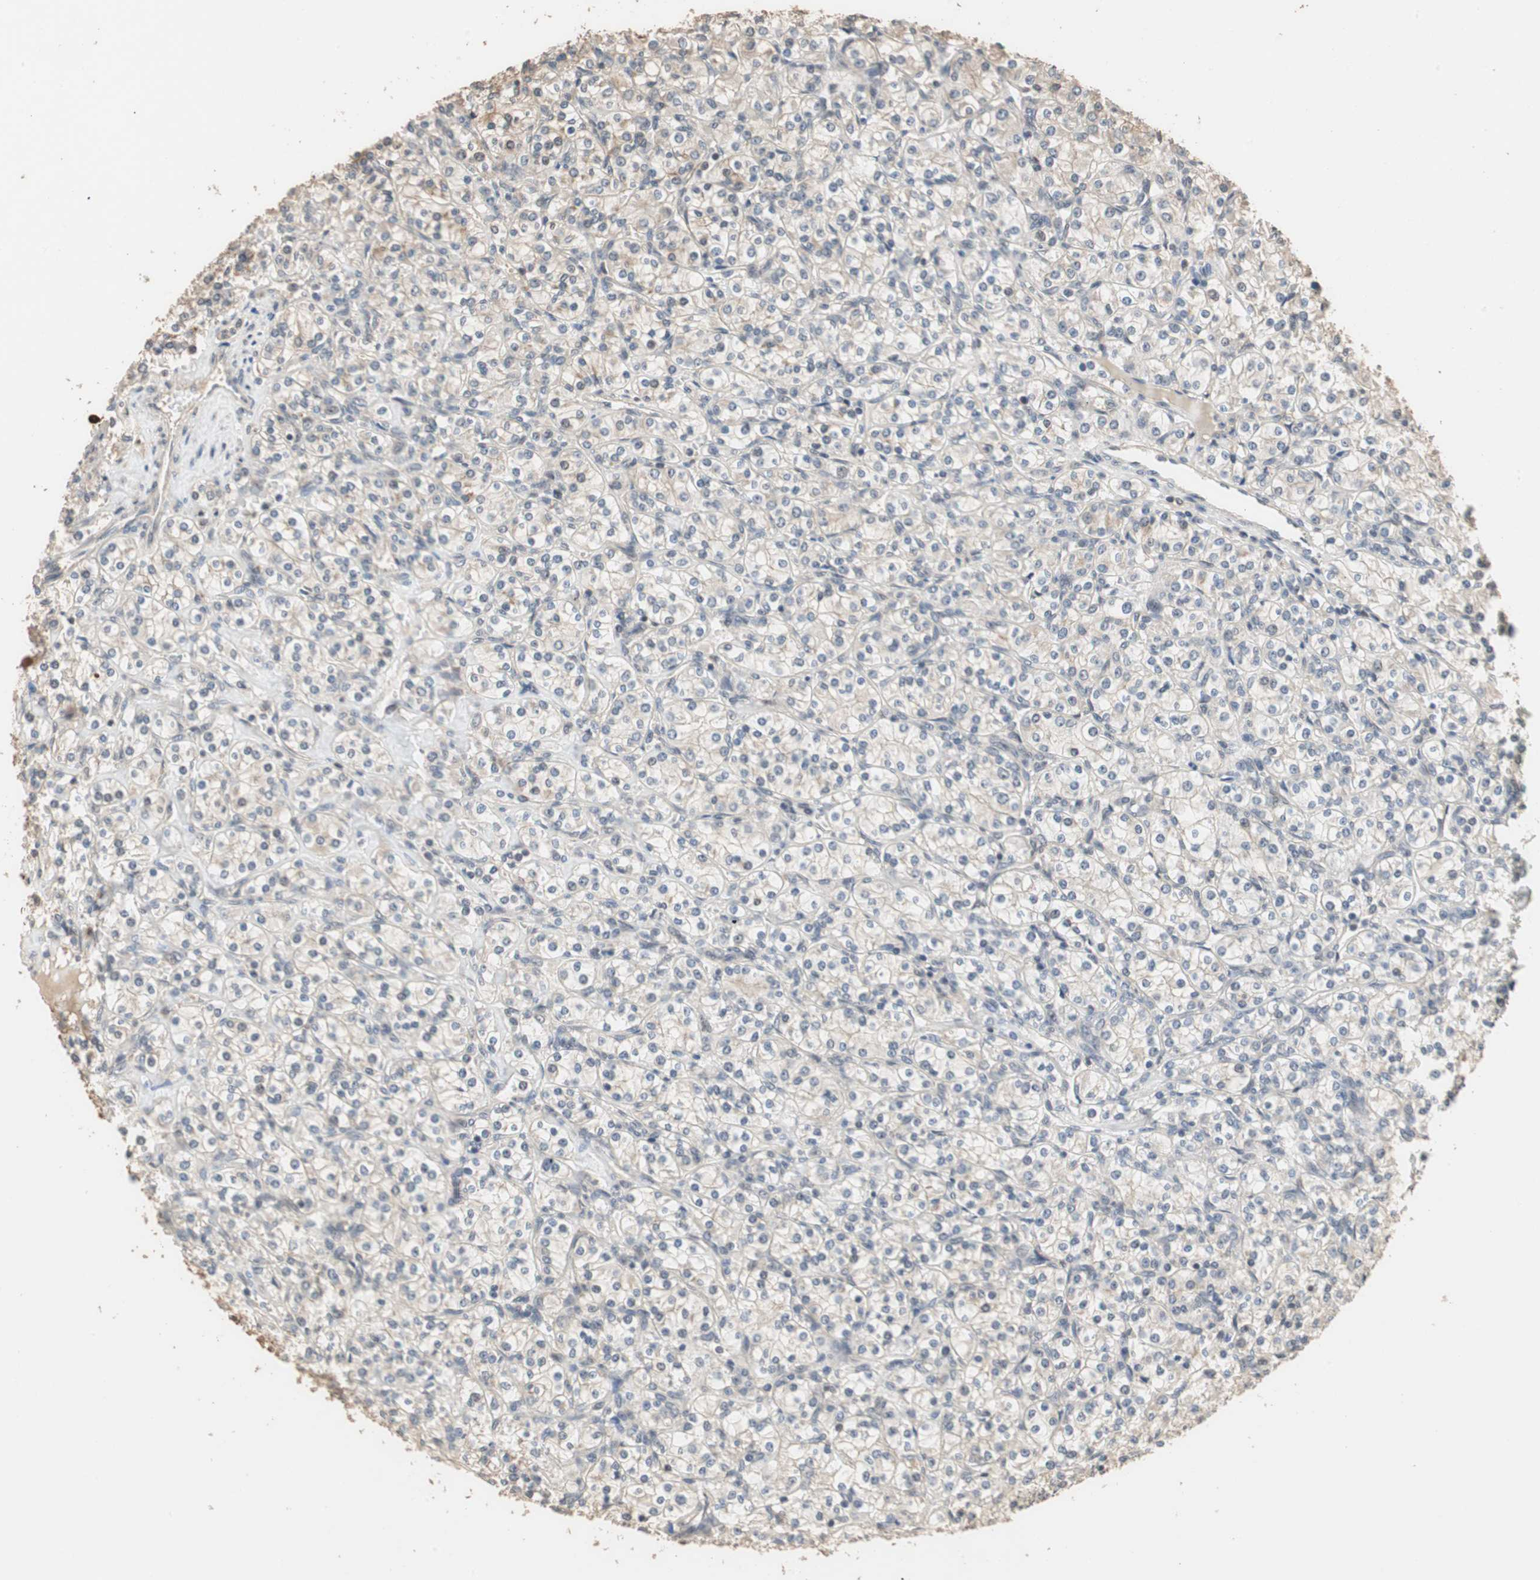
{"staining": {"intensity": "weak", "quantity": "<25%", "location": "cytoplasmic/membranous"}, "tissue": "renal cancer", "cell_type": "Tumor cells", "image_type": "cancer", "snomed": [{"axis": "morphology", "description": "Adenocarcinoma, NOS"}, {"axis": "topography", "description": "Kidney"}], "caption": "An immunohistochemistry (IHC) image of adenocarcinoma (renal) is shown. There is no staining in tumor cells of adenocarcinoma (renal).", "gene": "CDC5L", "patient": {"sex": "male", "age": 77}}